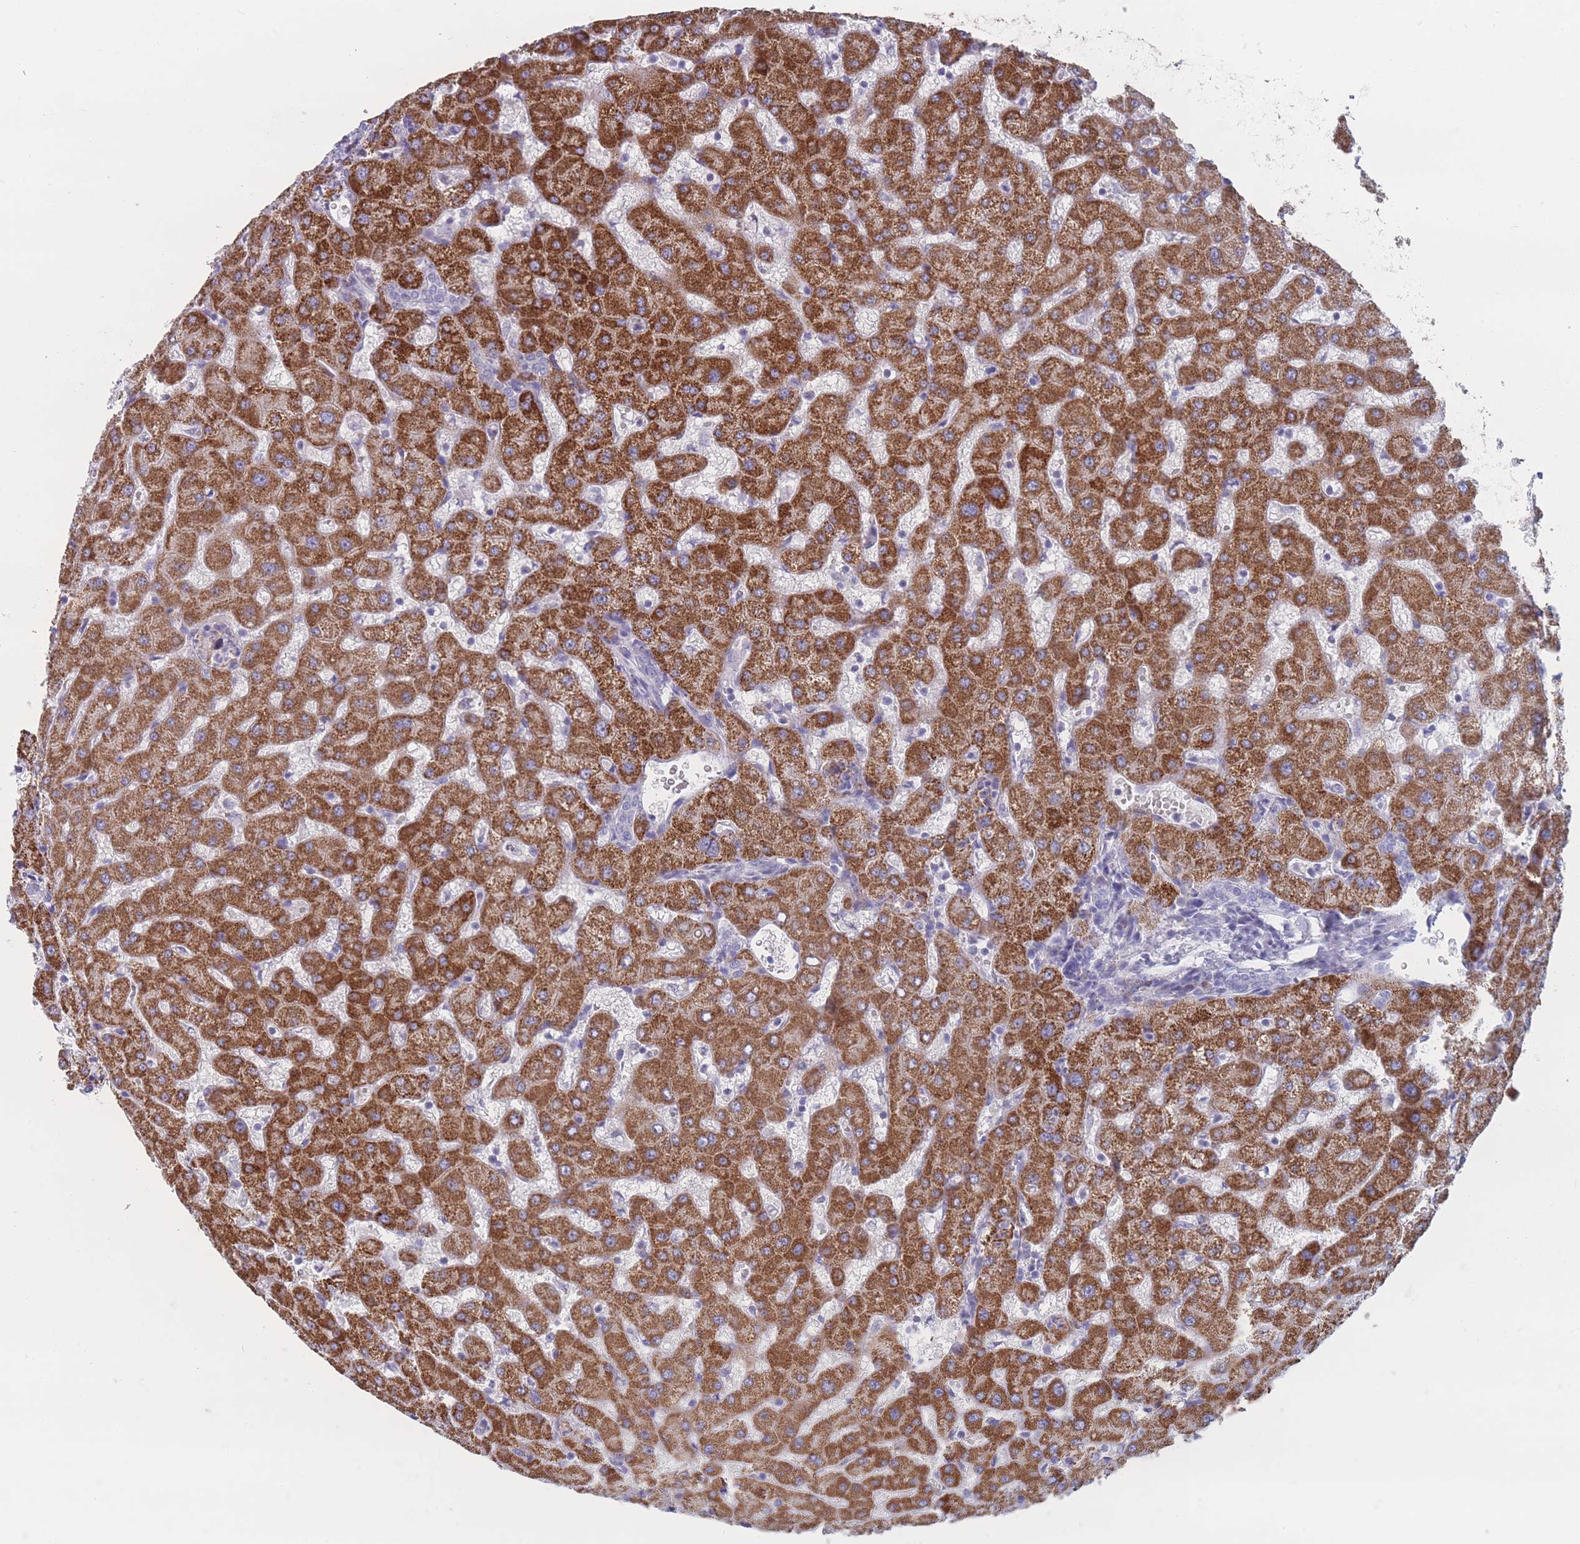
{"staining": {"intensity": "negative", "quantity": "none", "location": "none"}, "tissue": "liver", "cell_type": "Cholangiocytes", "image_type": "normal", "snomed": [{"axis": "morphology", "description": "Normal tissue, NOS"}, {"axis": "topography", "description": "Liver"}], "caption": "A high-resolution micrograph shows IHC staining of normal liver, which demonstrates no significant expression in cholangiocytes. (Brightfield microscopy of DAB (3,3'-diaminobenzidine) IHC at high magnification).", "gene": "ST8SIA5", "patient": {"sex": "female", "age": 63}}